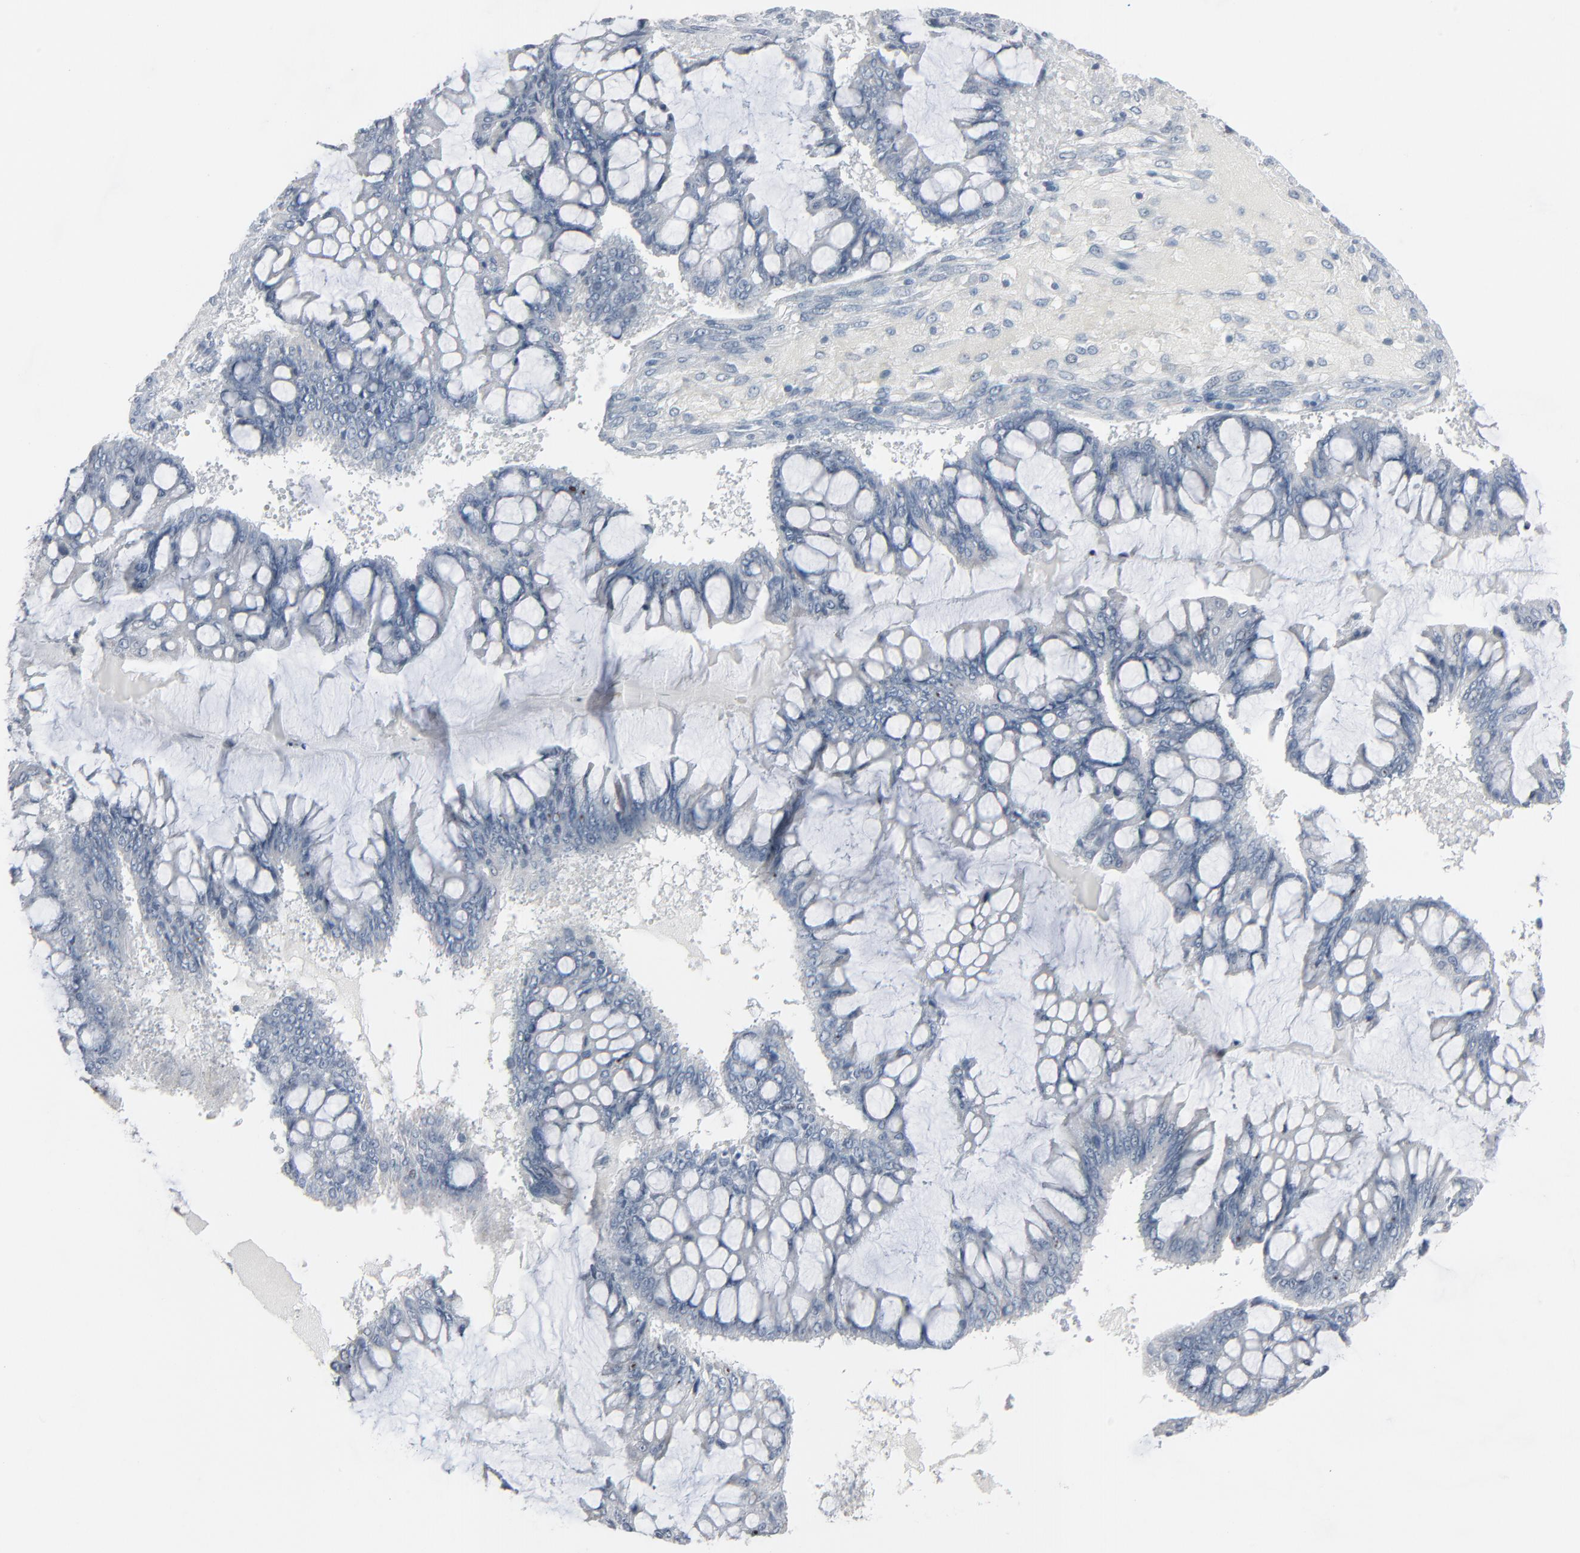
{"staining": {"intensity": "negative", "quantity": "none", "location": "none"}, "tissue": "ovarian cancer", "cell_type": "Tumor cells", "image_type": "cancer", "snomed": [{"axis": "morphology", "description": "Cystadenocarcinoma, mucinous, NOS"}, {"axis": "topography", "description": "Ovary"}], "caption": "Tumor cells show no significant protein positivity in ovarian cancer.", "gene": "SAGE1", "patient": {"sex": "female", "age": 73}}